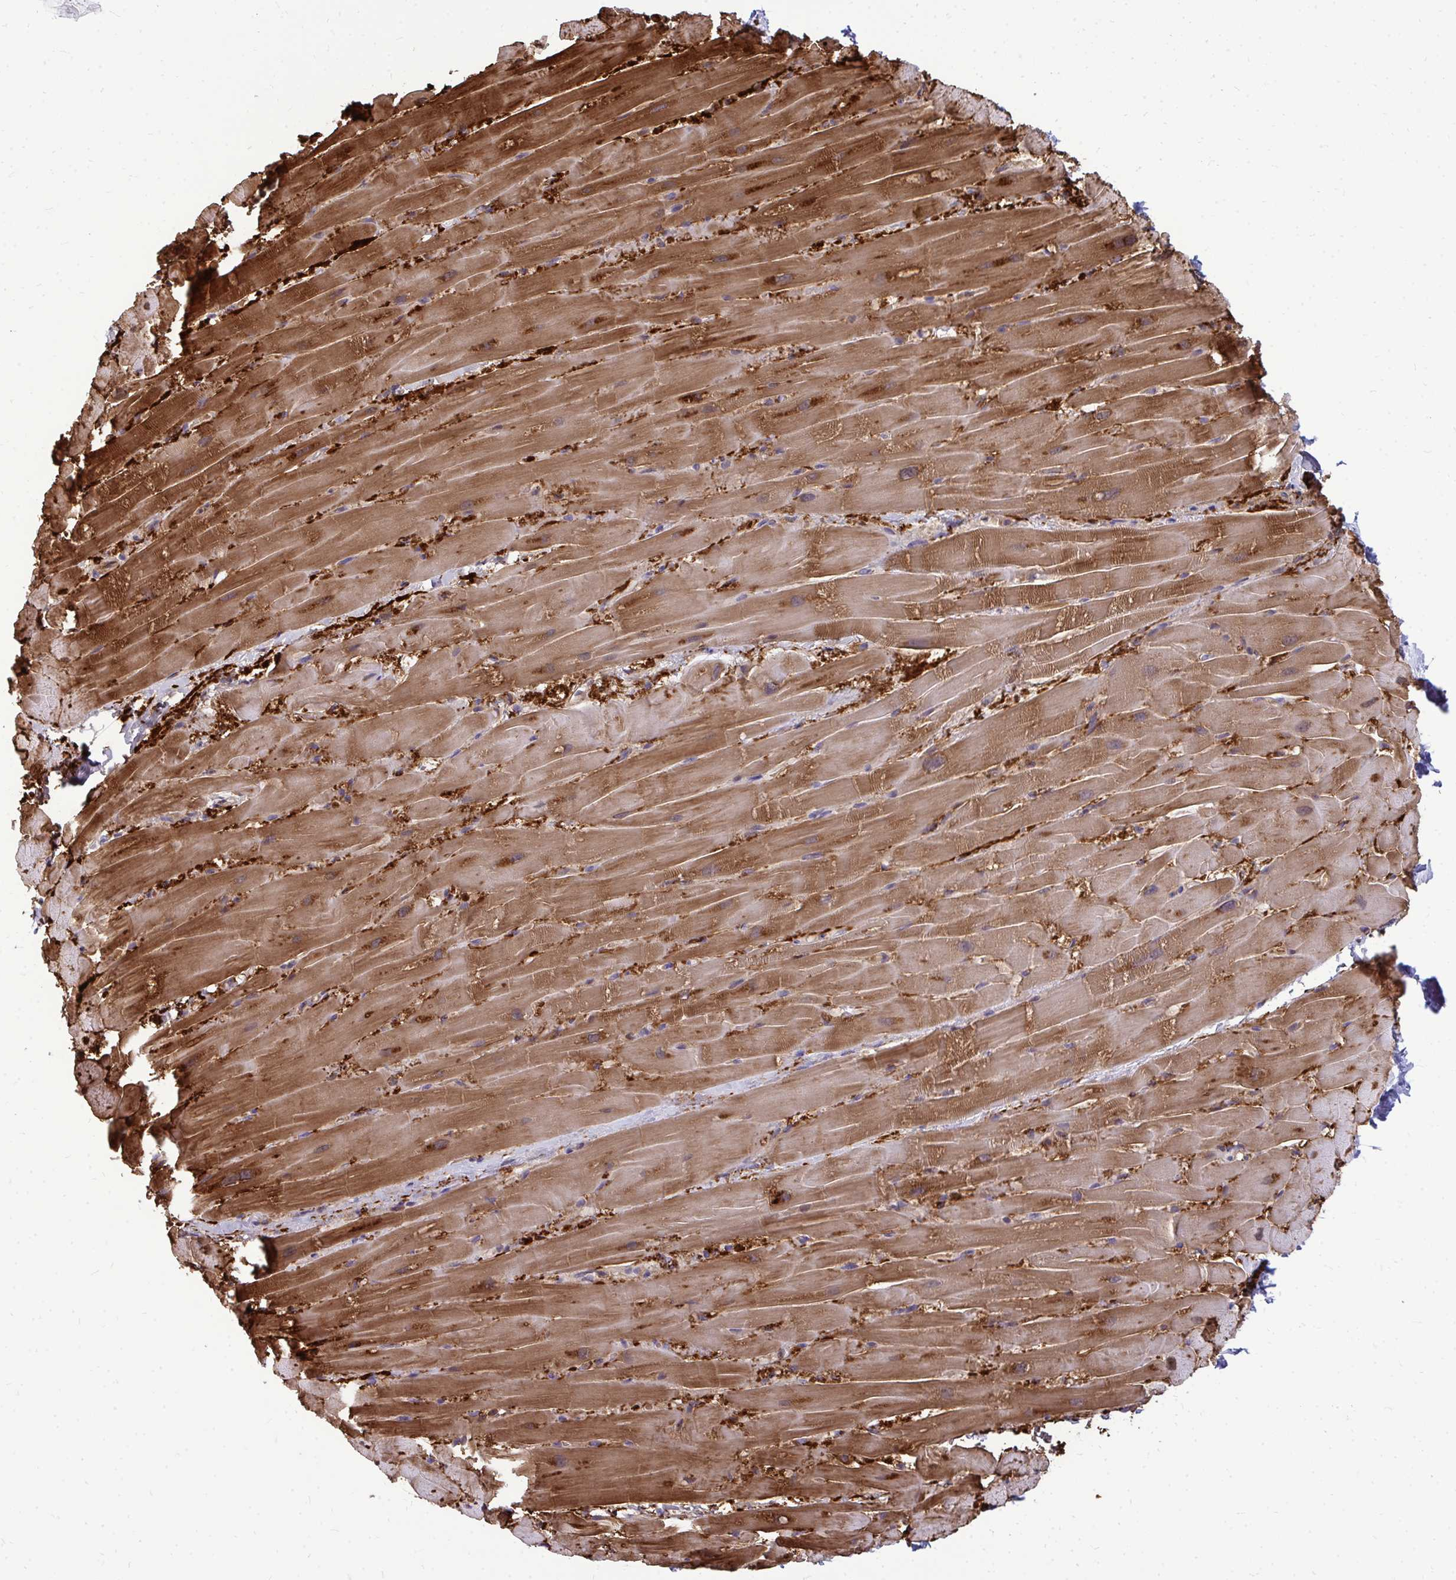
{"staining": {"intensity": "moderate", "quantity": ">75%", "location": "cytoplasmic/membranous"}, "tissue": "heart muscle", "cell_type": "Cardiomyocytes", "image_type": "normal", "snomed": [{"axis": "morphology", "description": "Normal tissue, NOS"}, {"axis": "topography", "description": "Heart"}], "caption": "Normal heart muscle shows moderate cytoplasmic/membranous expression in about >75% of cardiomyocytes.", "gene": "FABP3", "patient": {"sex": "male", "age": 37}}